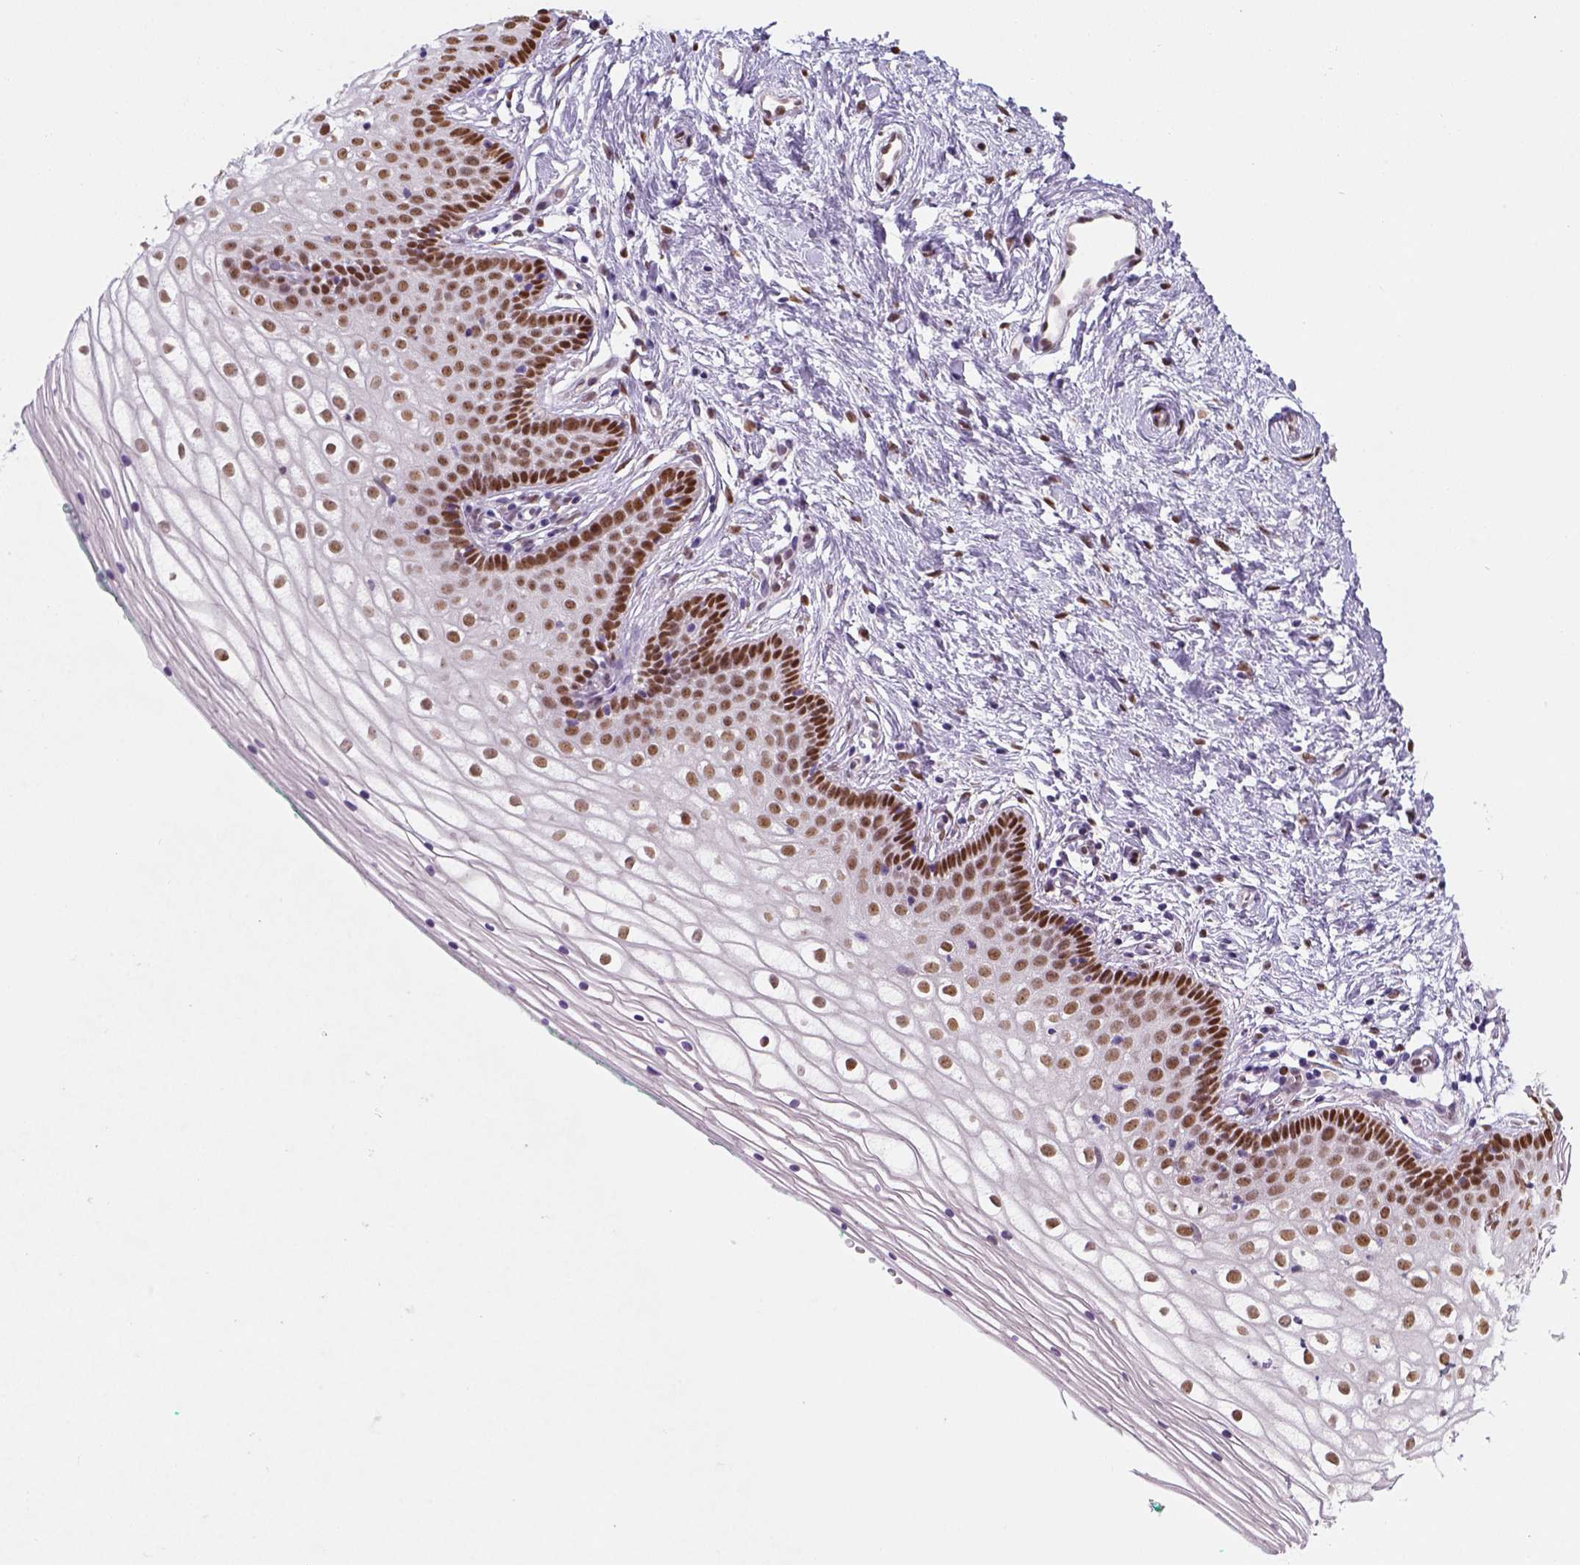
{"staining": {"intensity": "moderate", "quantity": ">75%", "location": "nuclear"}, "tissue": "vagina", "cell_type": "Squamous epithelial cells", "image_type": "normal", "snomed": [{"axis": "morphology", "description": "Normal tissue, NOS"}, {"axis": "topography", "description": "Vagina"}], "caption": "Vagina stained with immunohistochemistry (IHC) reveals moderate nuclear positivity in about >75% of squamous epithelial cells.", "gene": "C1orf112", "patient": {"sex": "female", "age": 36}}